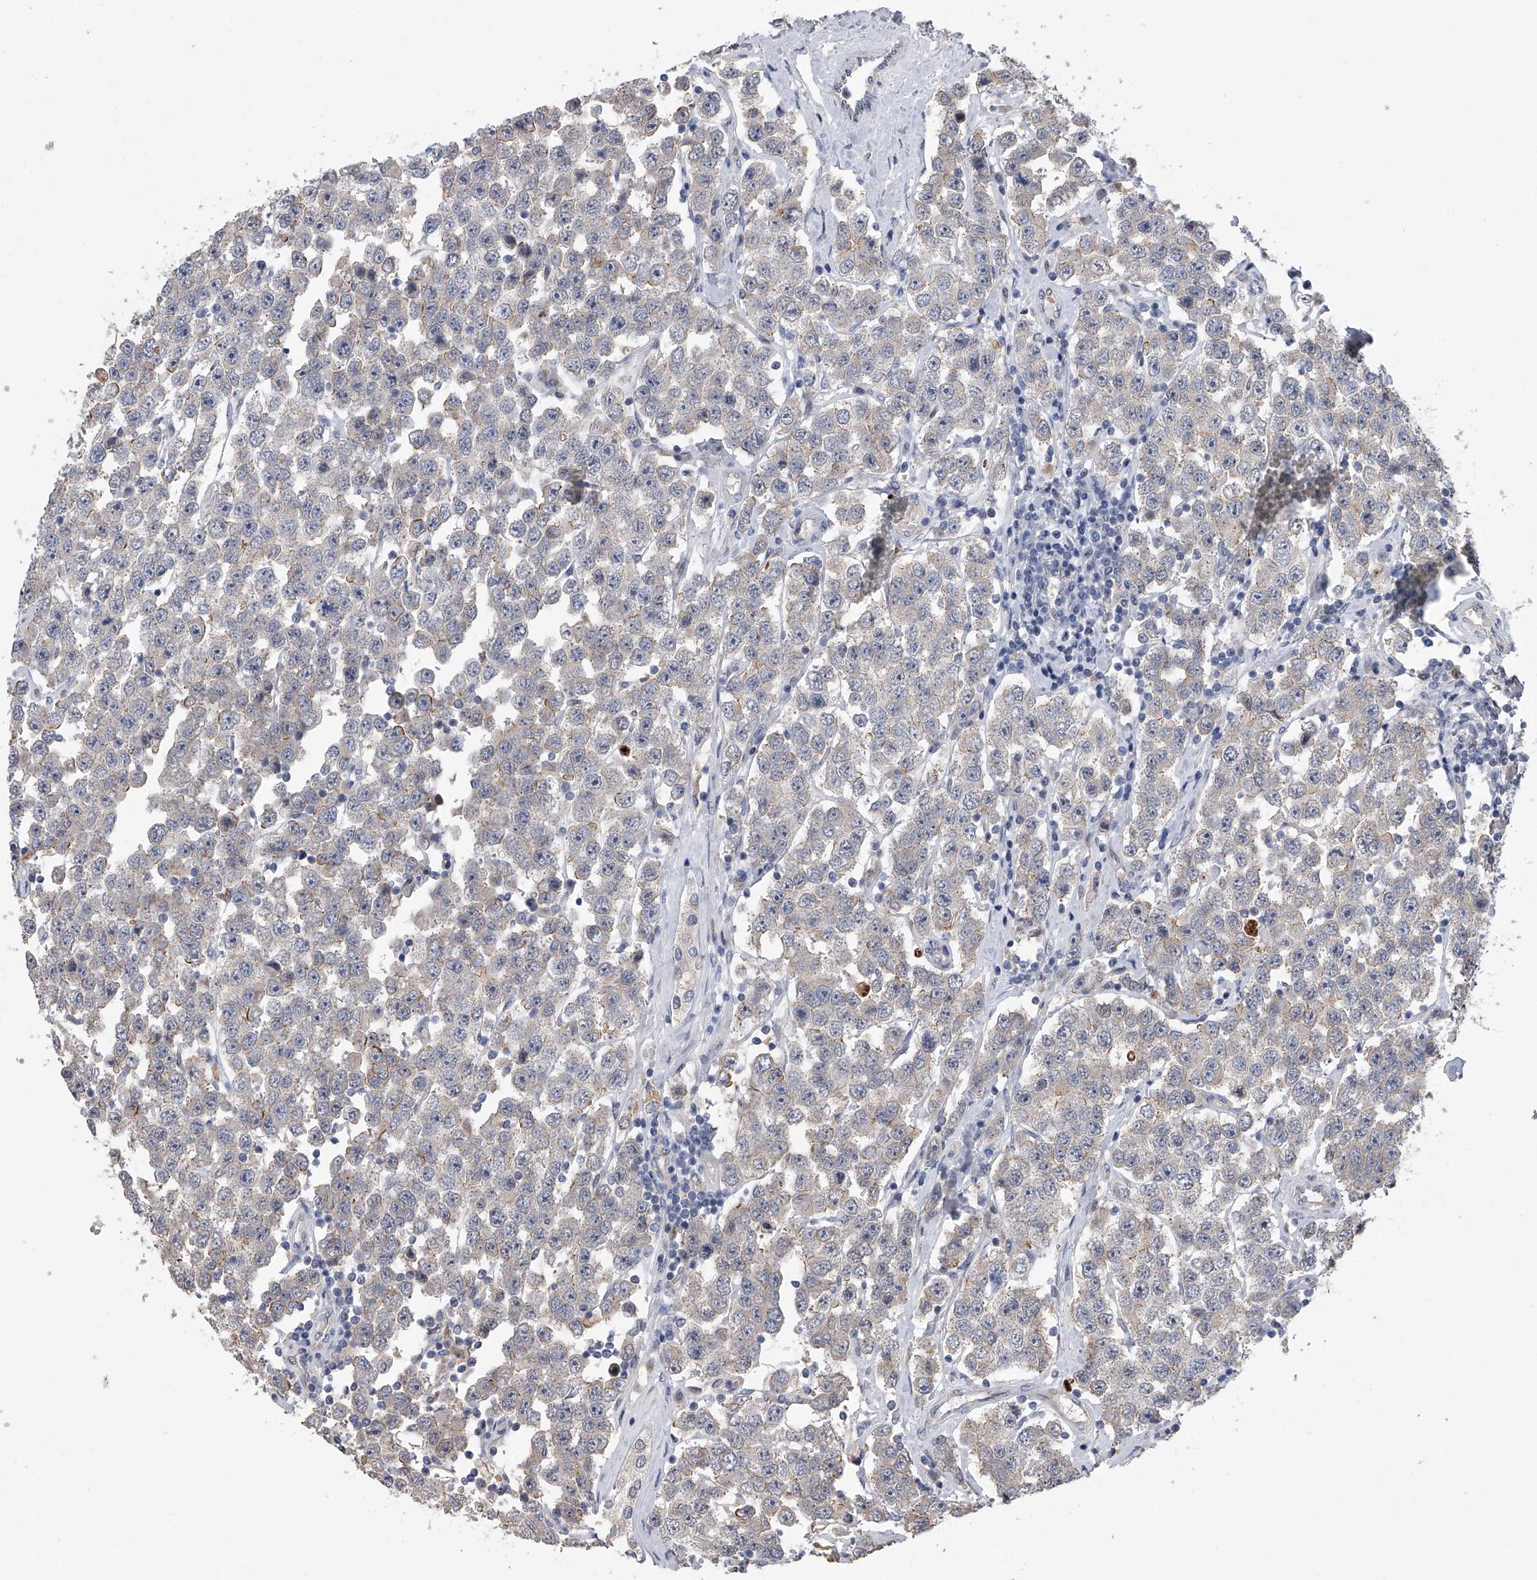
{"staining": {"intensity": "moderate", "quantity": "25%-75%", "location": "nuclear"}, "tissue": "testis cancer", "cell_type": "Tumor cells", "image_type": "cancer", "snomed": [{"axis": "morphology", "description": "Seminoma, NOS"}, {"axis": "topography", "description": "Testis"}], "caption": "A photomicrograph of testis cancer stained for a protein reveals moderate nuclear brown staining in tumor cells.", "gene": "ZNF426", "patient": {"sex": "male", "age": 28}}